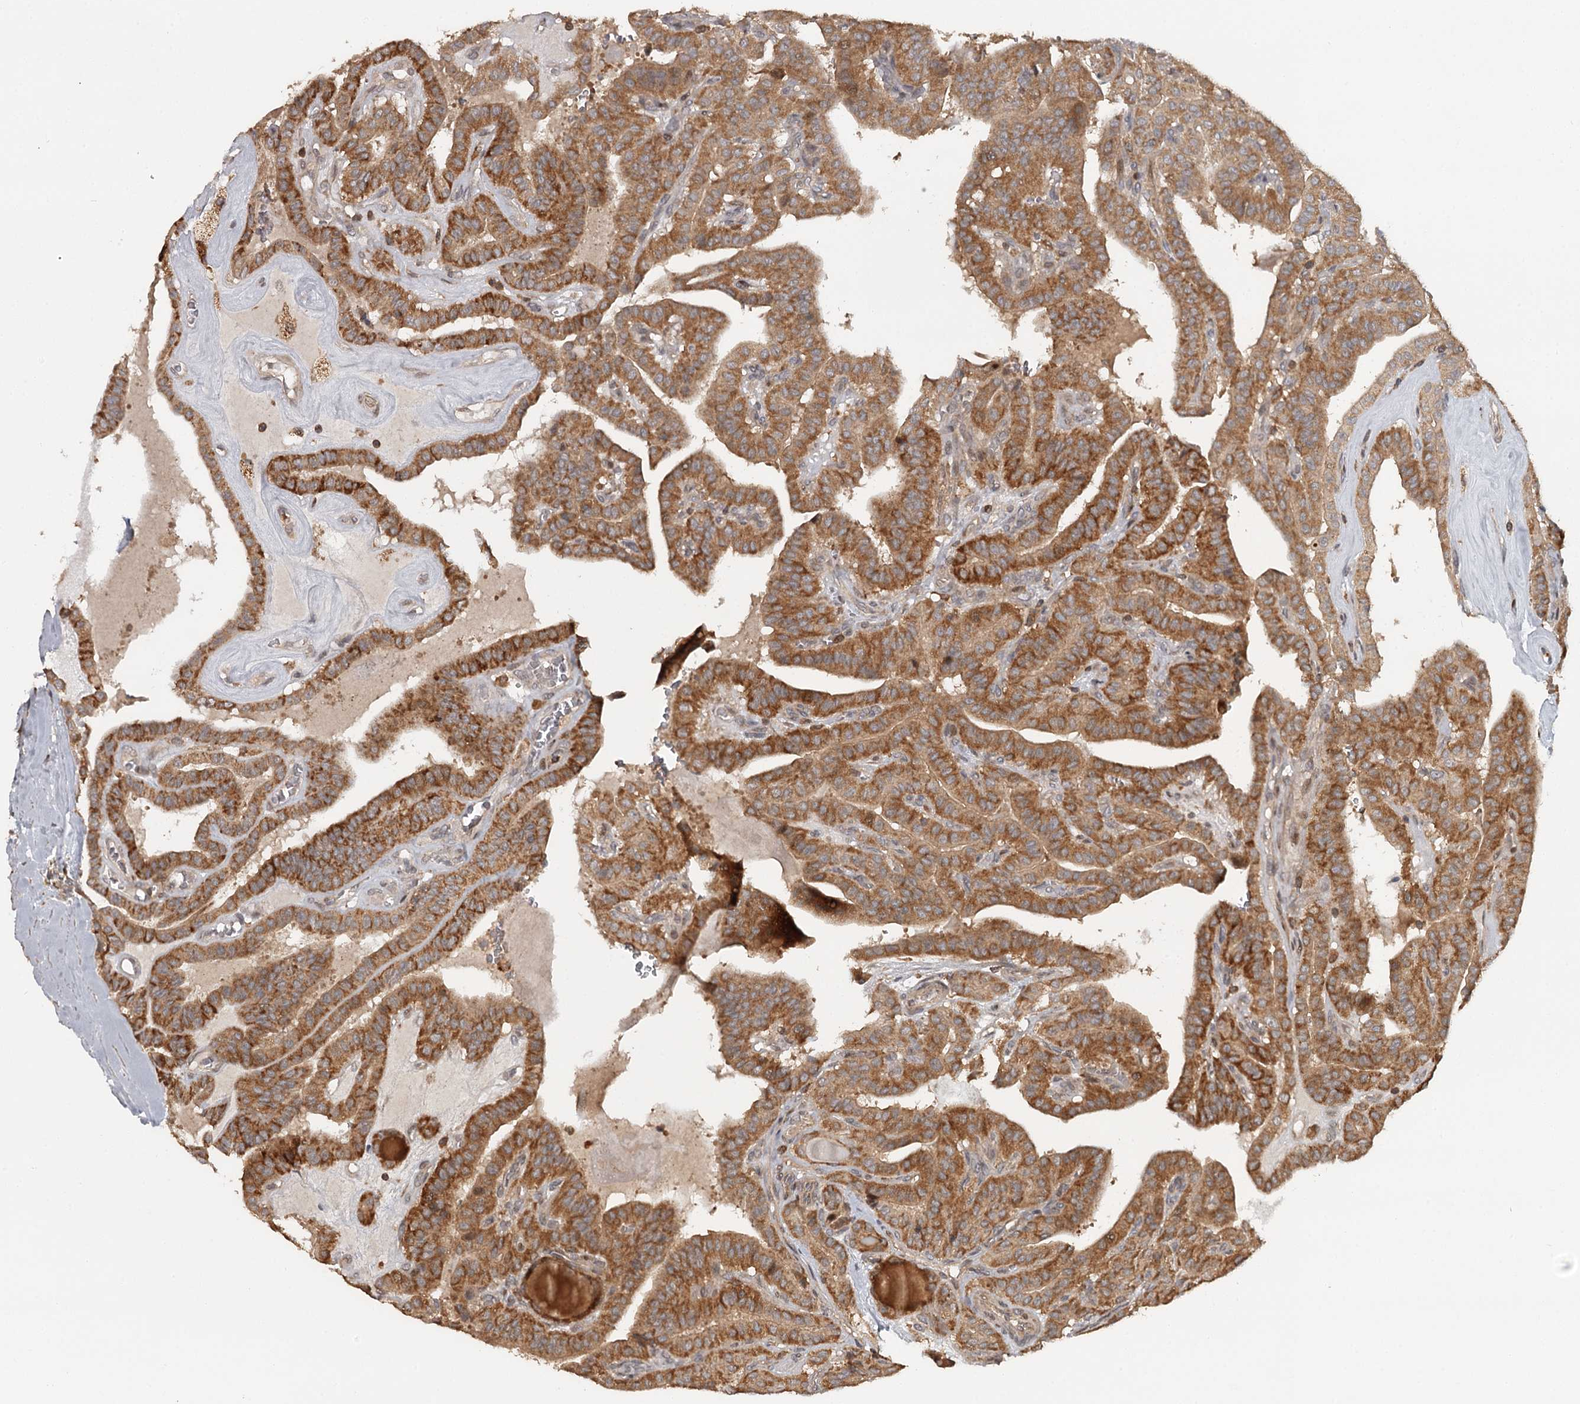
{"staining": {"intensity": "moderate", "quantity": ">75%", "location": "cytoplasmic/membranous"}, "tissue": "thyroid cancer", "cell_type": "Tumor cells", "image_type": "cancer", "snomed": [{"axis": "morphology", "description": "Papillary adenocarcinoma, NOS"}, {"axis": "topography", "description": "Thyroid gland"}], "caption": "A brown stain highlights moderate cytoplasmic/membranous positivity of a protein in human thyroid cancer tumor cells.", "gene": "FAXC", "patient": {"sex": "male", "age": 52}}